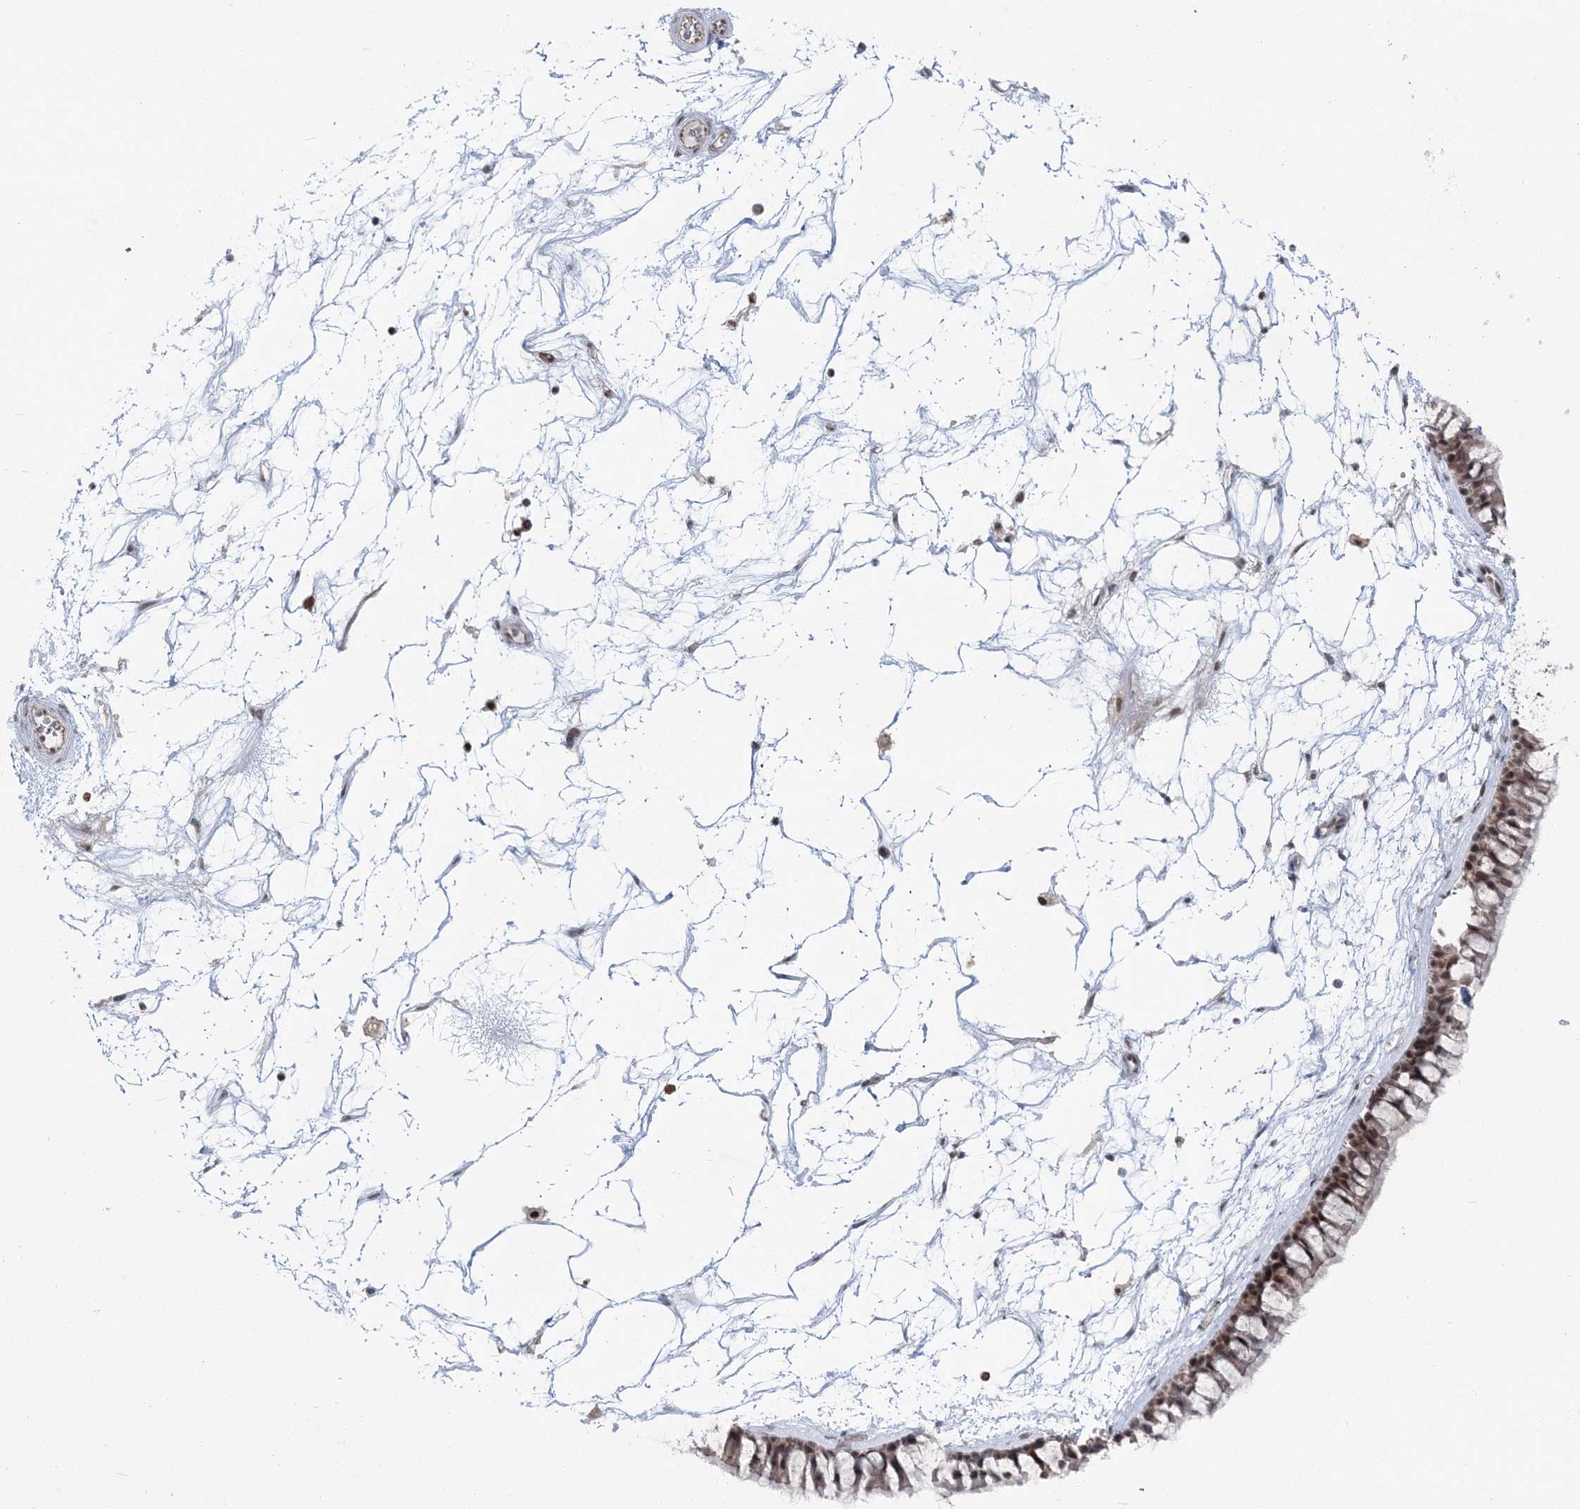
{"staining": {"intensity": "moderate", "quantity": ">75%", "location": "nuclear"}, "tissue": "nasopharynx", "cell_type": "Respiratory epithelial cells", "image_type": "normal", "snomed": [{"axis": "morphology", "description": "Normal tissue, NOS"}, {"axis": "topography", "description": "Nasopharynx"}], "caption": "Nasopharynx stained with a brown dye reveals moderate nuclear positive staining in approximately >75% of respiratory epithelial cells.", "gene": "PDS5A", "patient": {"sex": "male", "age": 64}}